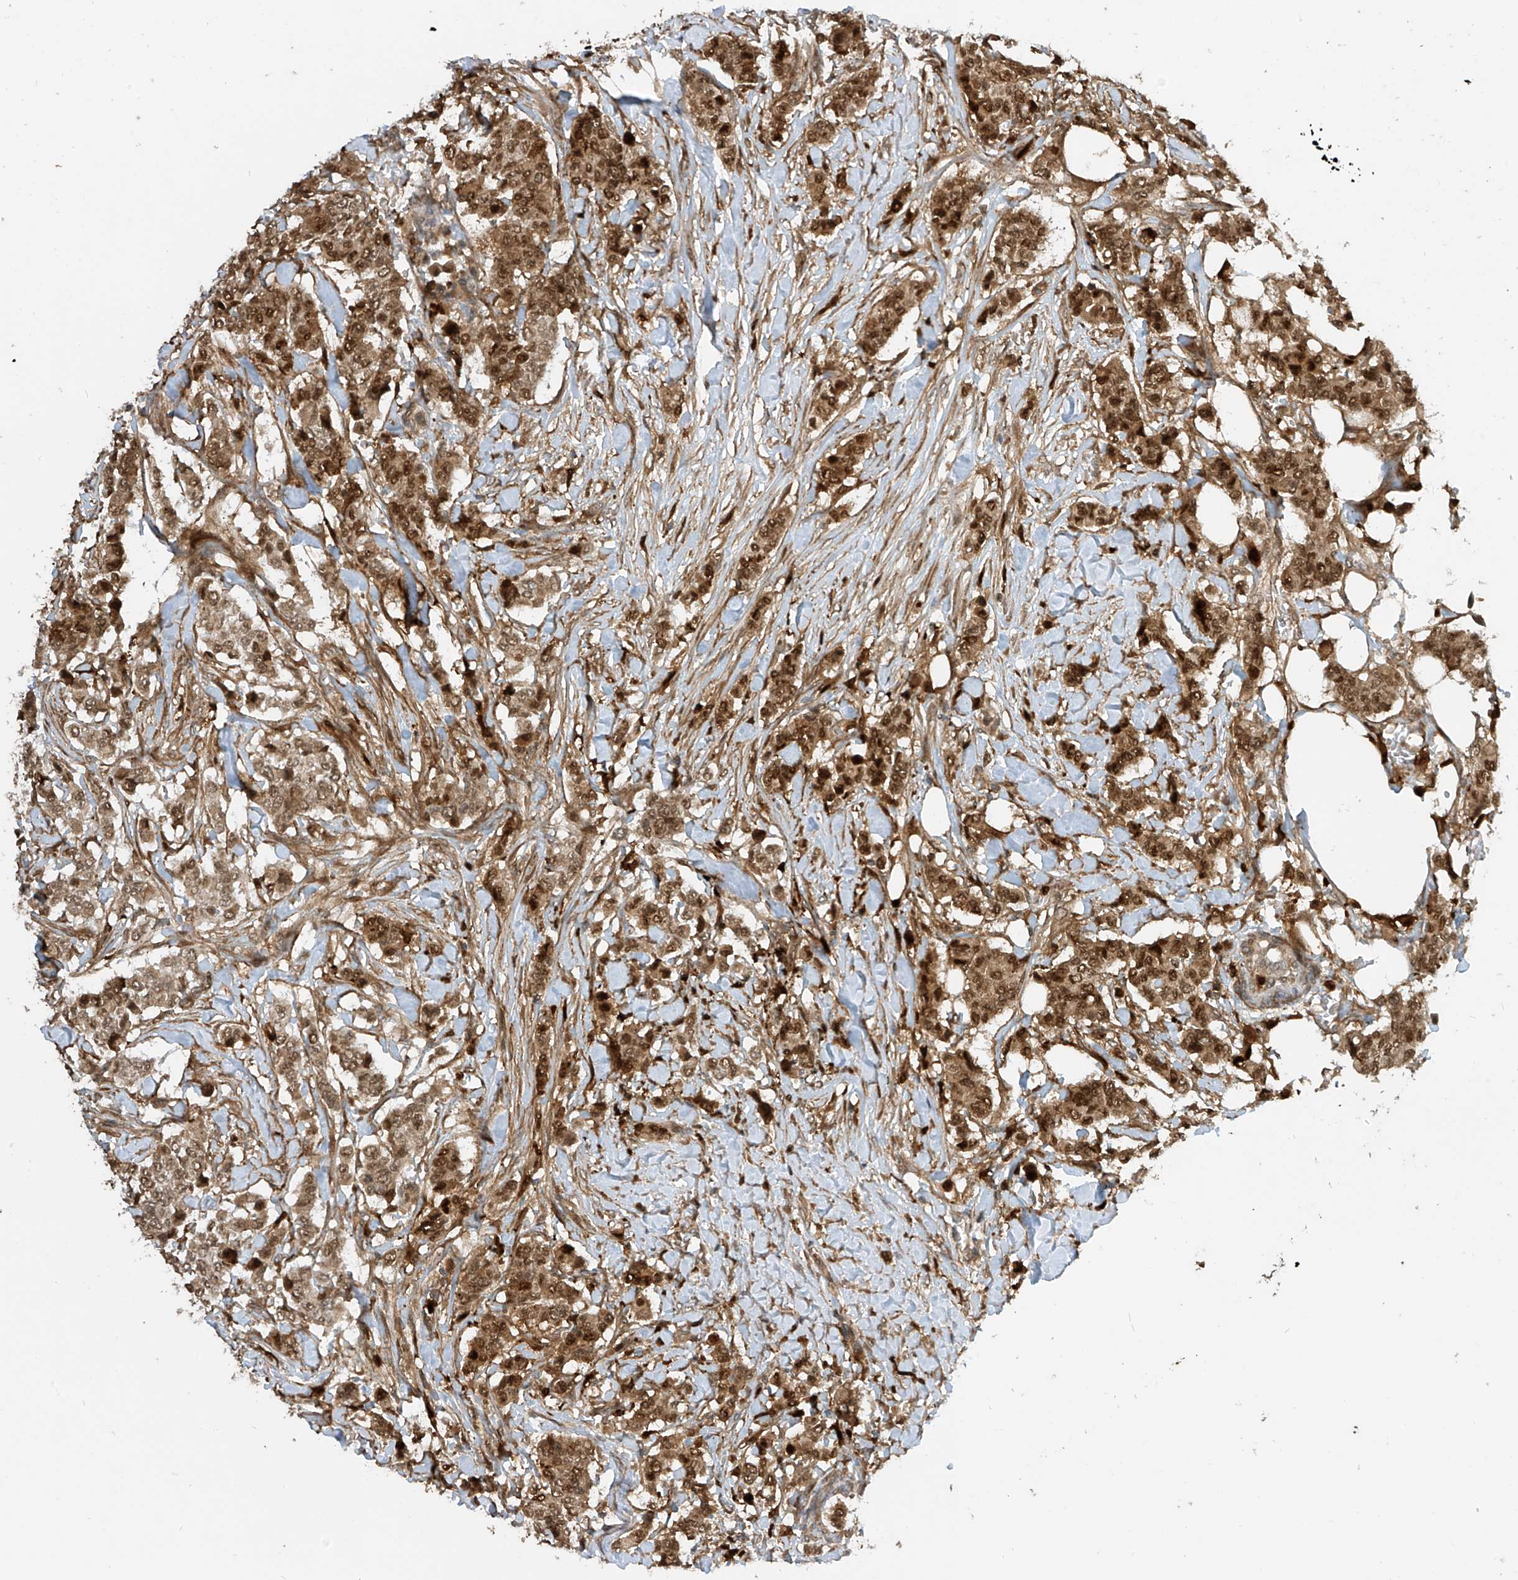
{"staining": {"intensity": "strong", "quantity": ">75%", "location": "cytoplasmic/membranous,nuclear"}, "tissue": "breast cancer", "cell_type": "Tumor cells", "image_type": "cancer", "snomed": [{"axis": "morphology", "description": "Duct carcinoma"}, {"axis": "topography", "description": "Breast"}], "caption": "Immunohistochemical staining of breast cancer displays high levels of strong cytoplasmic/membranous and nuclear staining in about >75% of tumor cells.", "gene": "ATAD2B", "patient": {"sex": "female", "age": 40}}